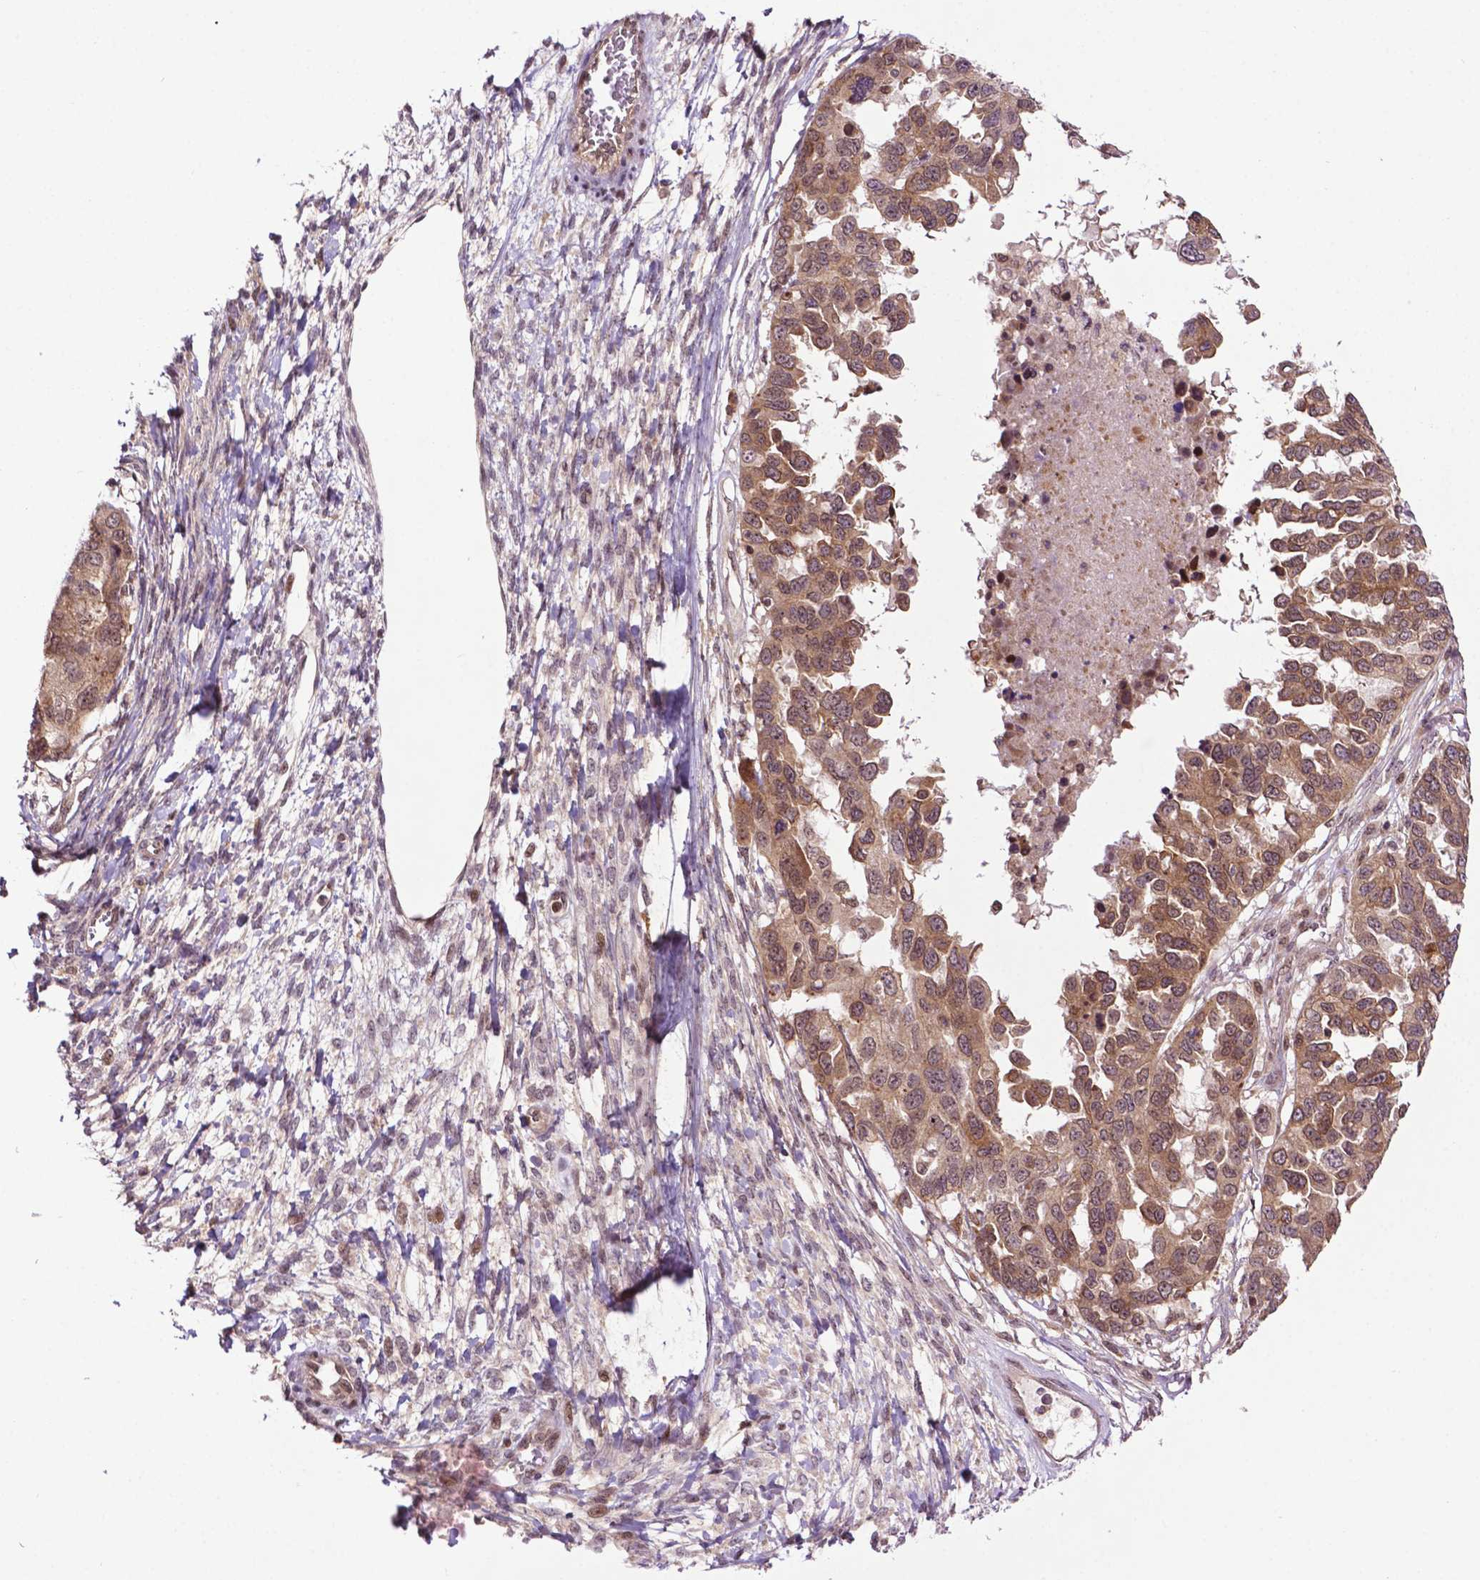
{"staining": {"intensity": "moderate", "quantity": ">75%", "location": "cytoplasmic/membranous,nuclear"}, "tissue": "ovarian cancer", "cell_type": "Tumor cells", "image_type": "cancer", "snomed": [{"axis": "morphology", "description": "Cystadenocarcinoma, serous, NOS"}, {"axis": "topography", "description": "Ovary"}], "caption": "IHC photomicrograph of neoplastic tissue: ovarian cancer (serous cystadenocarcinoma) stained using IHC reveals medium levels of moderate protein expression localized specifically in the cytoplasmic/membranous and nuclear of tumor cells, appearing as a cytoplasmic/membranous and nuclear brown color.", "gene": "TMX2", "patient": {"sex": "female", "age": 53}}